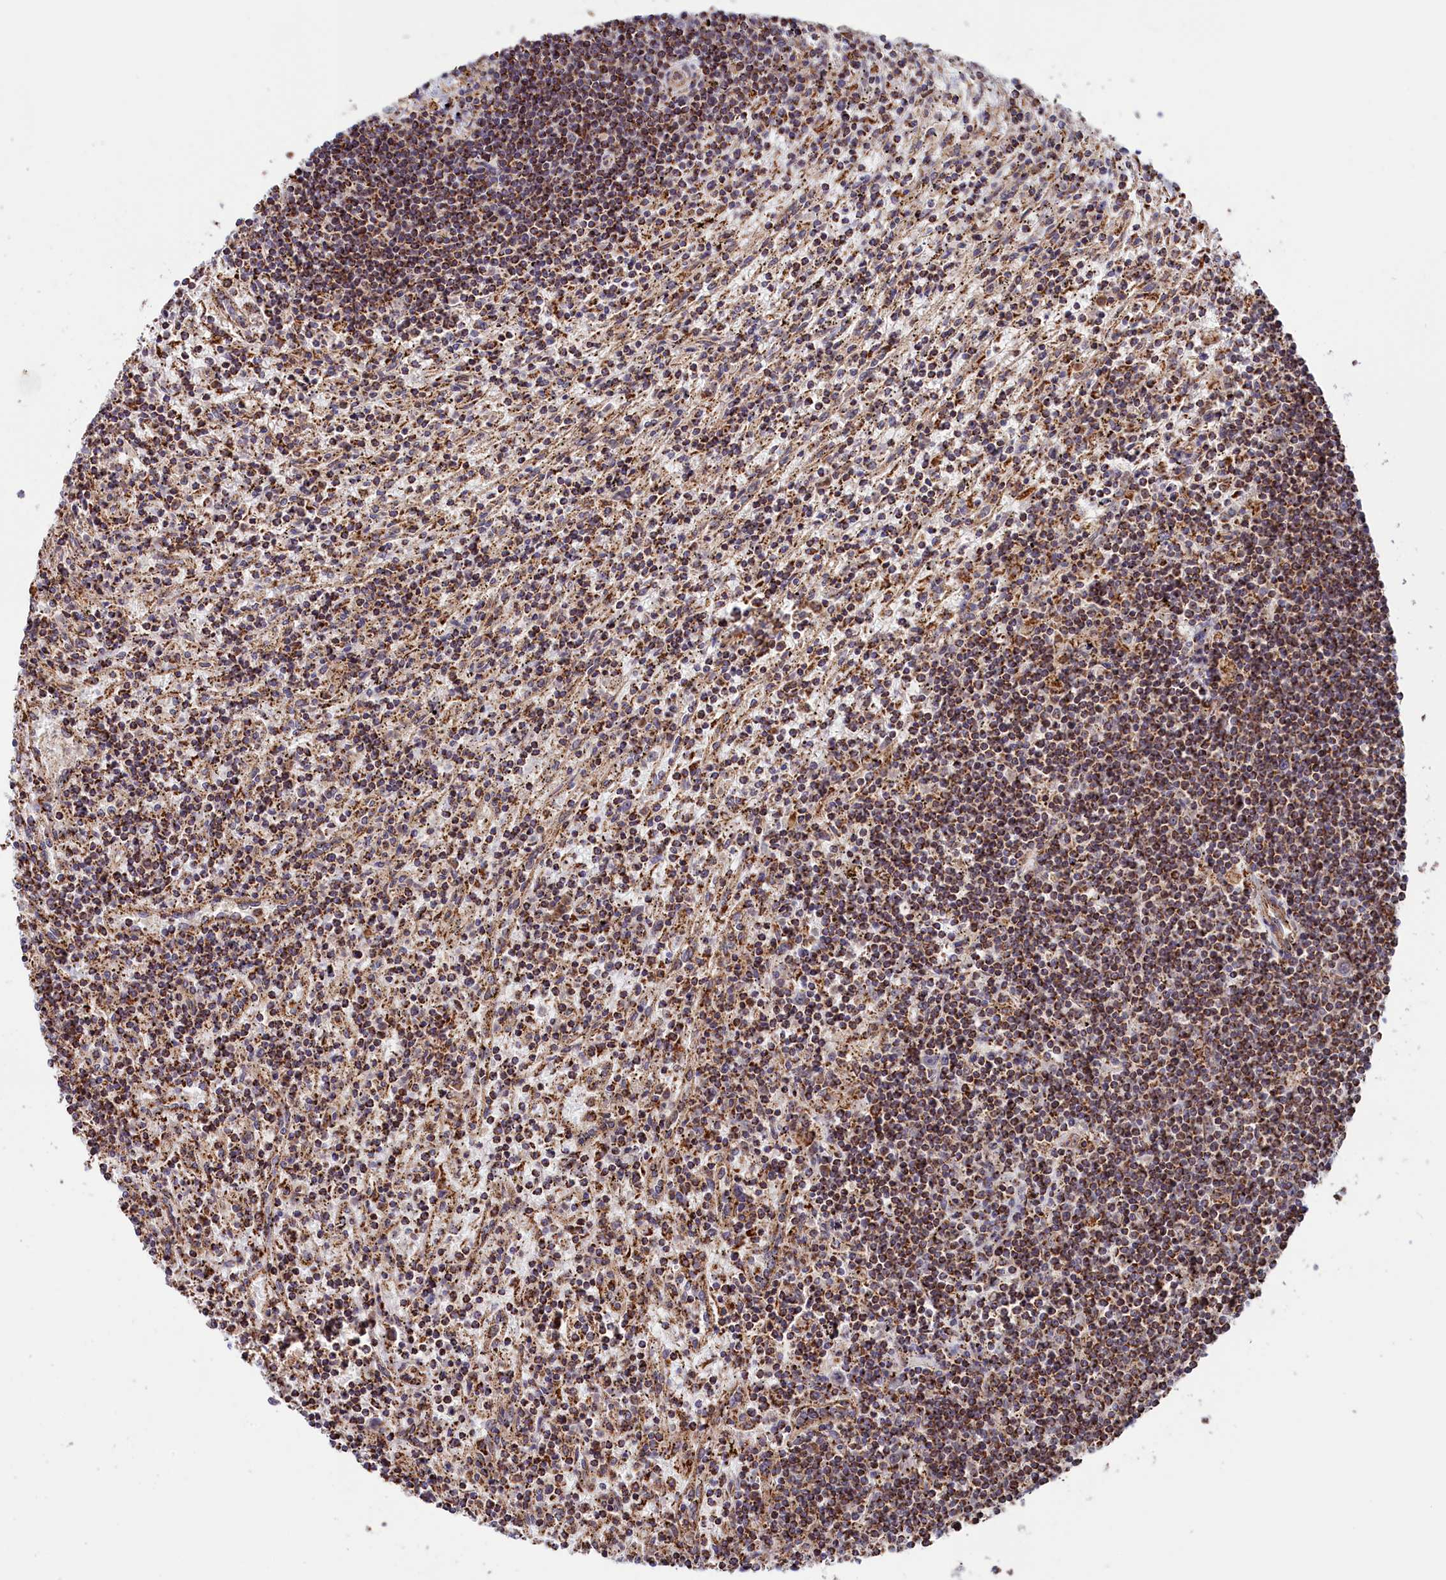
{"staining": {"intensity": "moderate", "quantity": ">75%", "location": "cytoplasmic/membranous"}, "tissue": "lymphoma", "cell_type": "Tumor cells", "image_type": "cancer", "snomed": [{"axis": "morphology", "description": "Malignant lymphoma, non-Hodgkin's type, Low grade"}, {"axis": "topography", "description": "Spleen"}], "caption": "Protein staining of low-grade malignant lymphoma, non-Hodgkin's type tissue displays moderate cytoplasmic/membranous positivity in about >75% of tumor cells.", "gene": "MACROD1", "patient": {"sex": "male", "age": 76}}